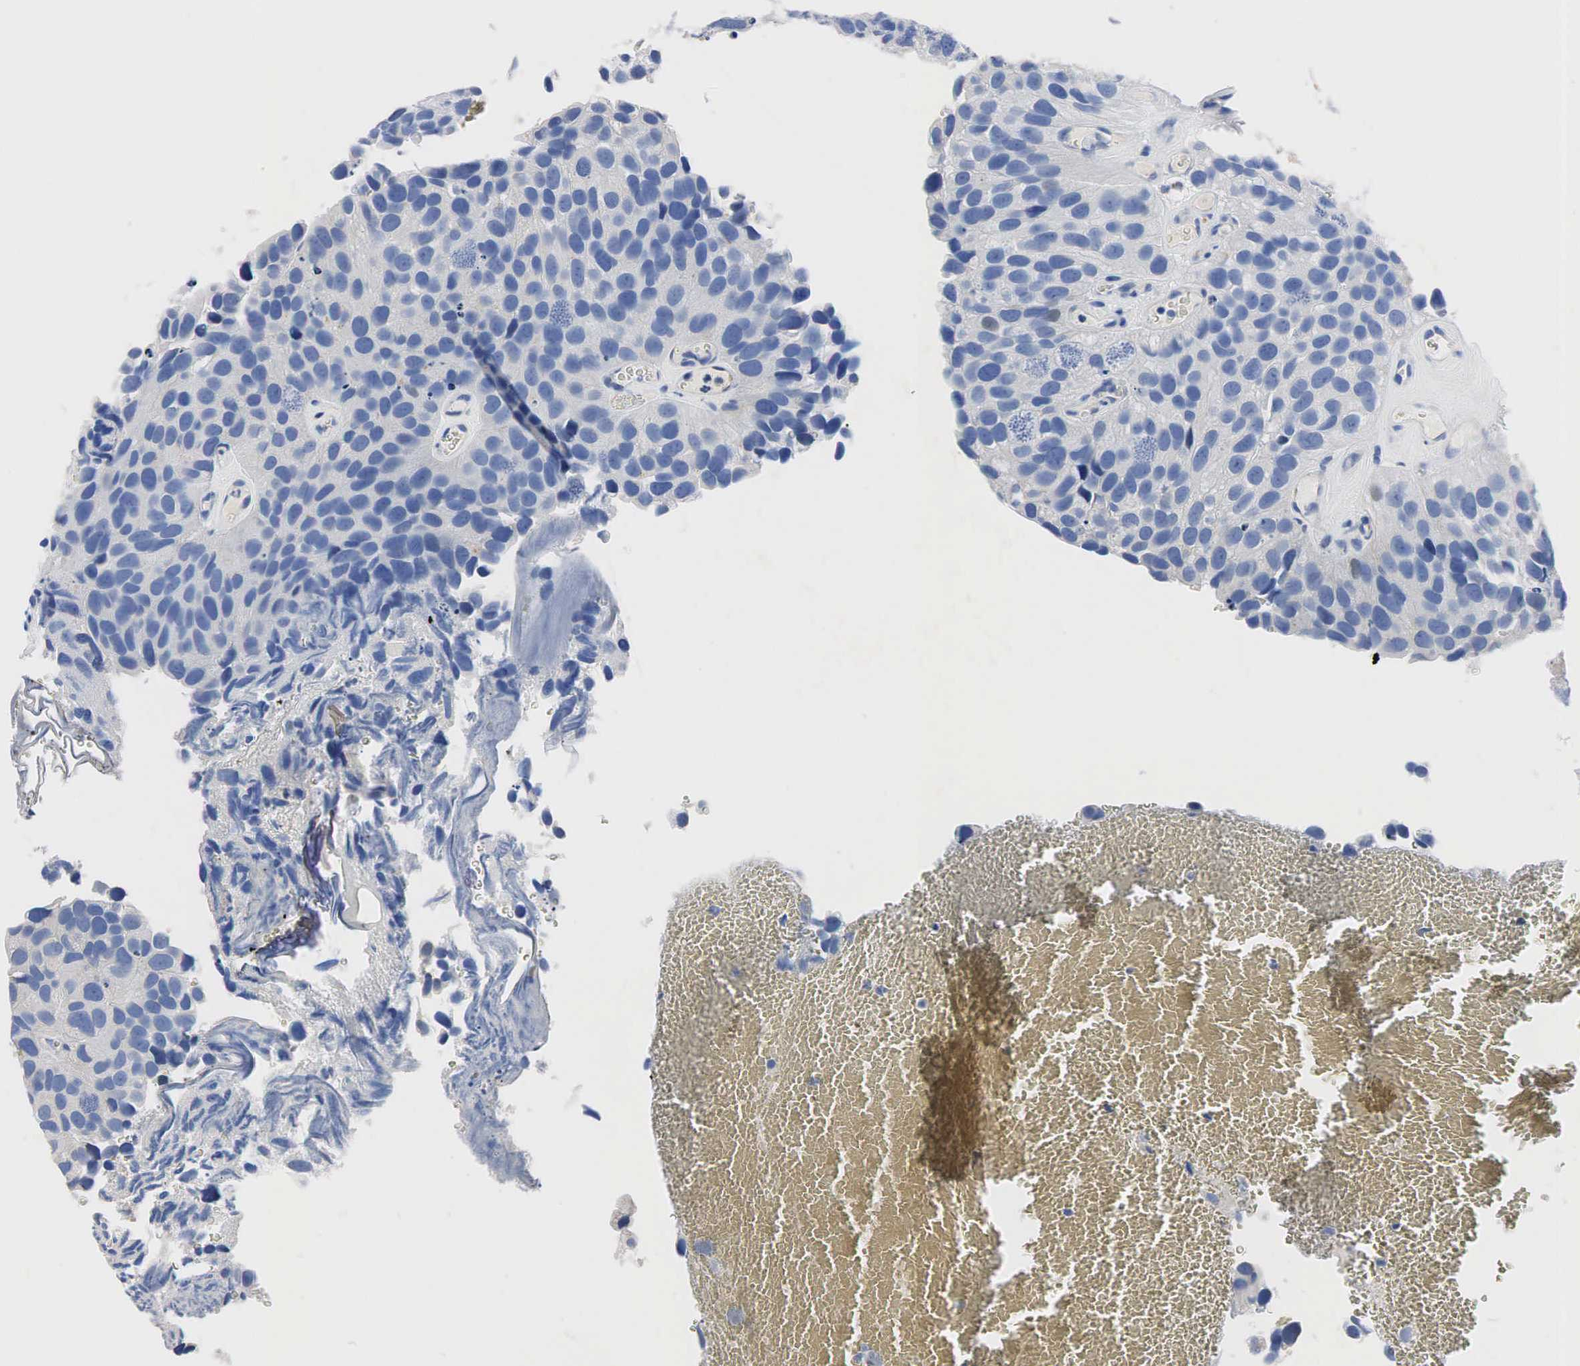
{"staining": {"intensity": "negative", "quantity": "none", "location": "none"}, "tissue": "urothelial cancer", "cell_type": "Tumor cells", "image_type": "cancer", "snomed": [{"axis": "morphology", "description": "Urothelial carcinoma, High grade"}, {"axis": "topography", "description": "Urinary bladder"}], "caption": "Urothelial cancer stained for a protein using immunohistochemistry demonstrates no staining tumor cells.", "gene": "SYP", "patient": {"sex": "male", "age": 72}}